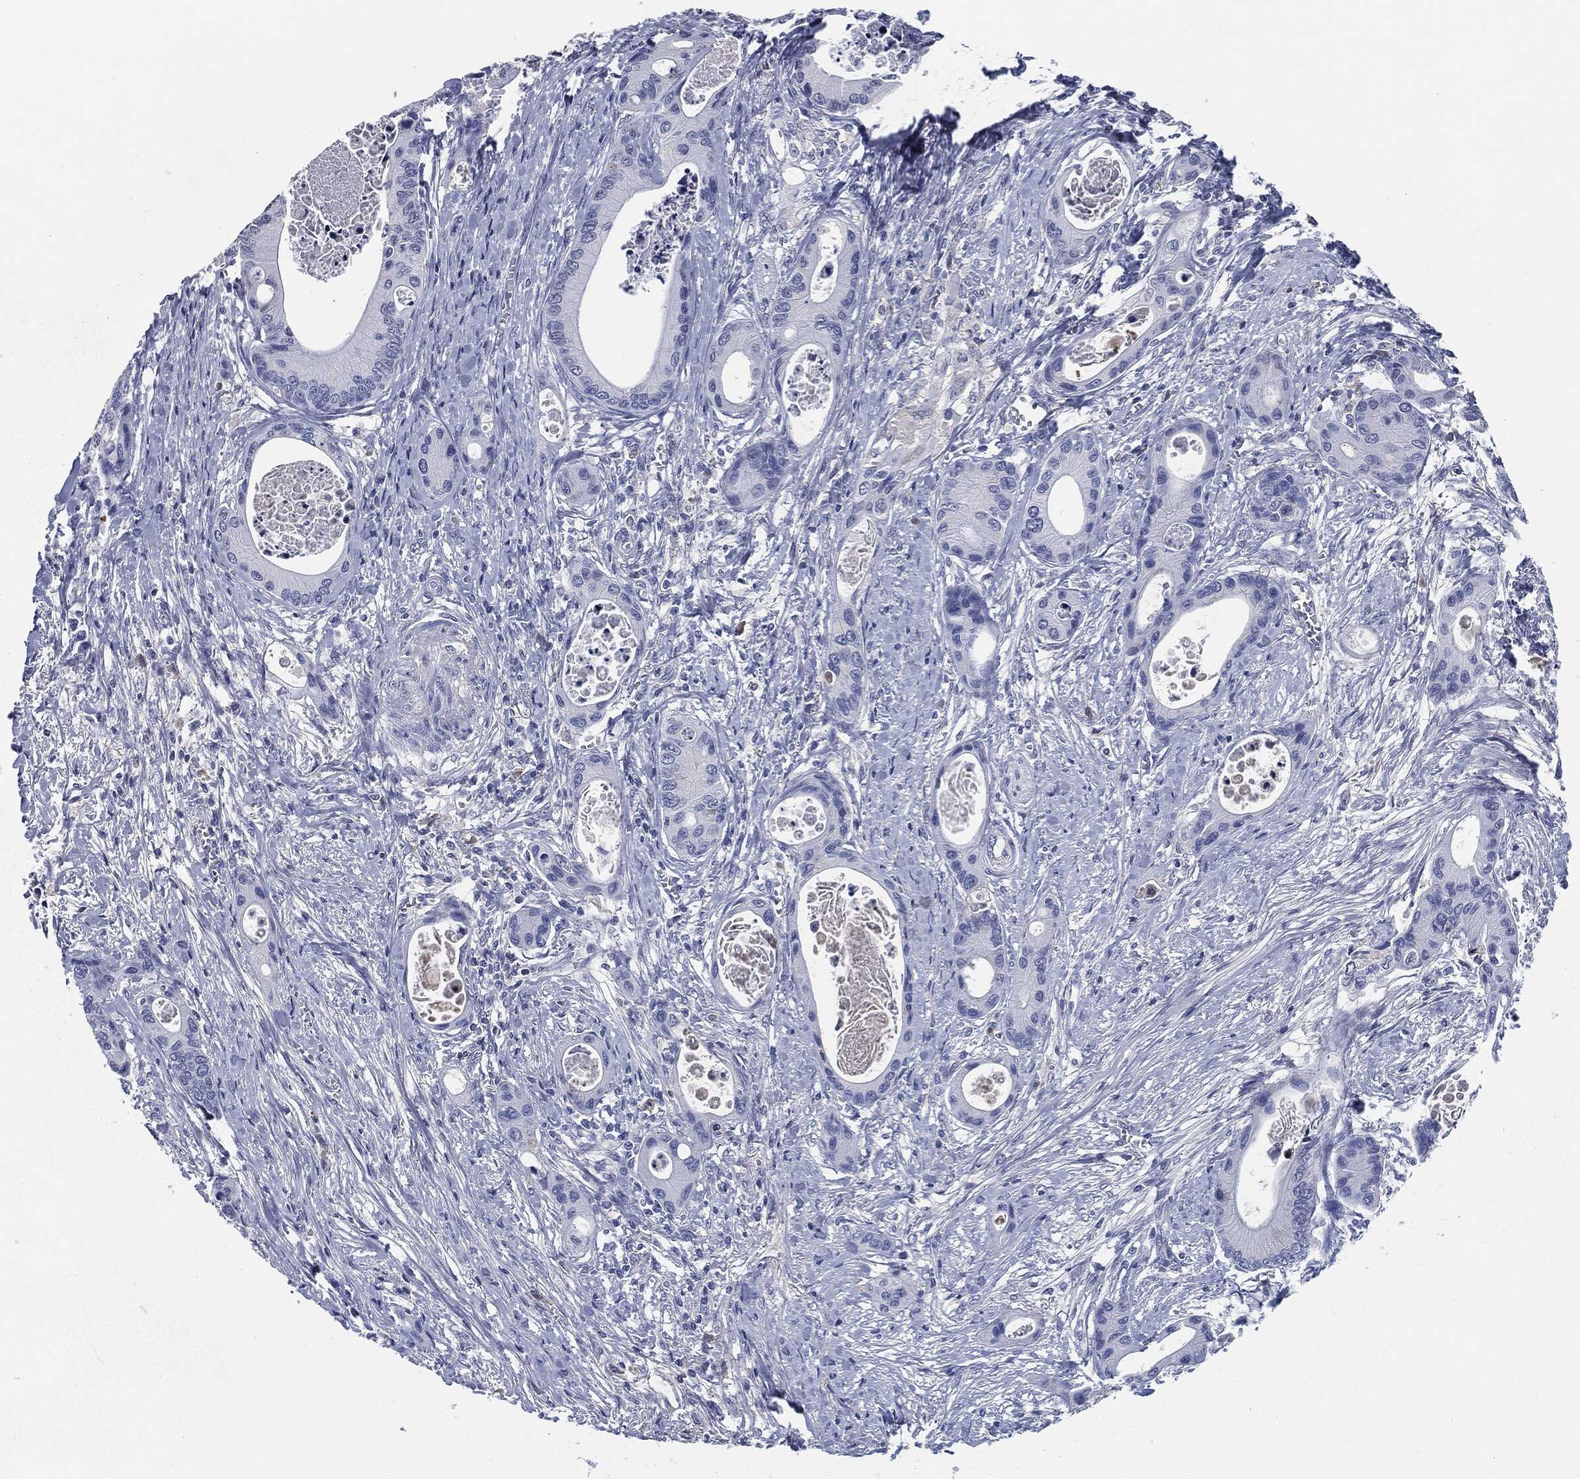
{"staining": {"intensity": "negative", "quantity": "none", "location": "none"}, "tissue": "colorectal cancer", "cell_type": "Tumor cells", "image_type": "cancer", "snomed": [{"axis": "morphology", "description": "Adenocarcinoma, NOS"}, {"axis": "topography", "description": "Colon"}], "caption": "High power microscopy image of an immunohistochemistry image of colorectal cancer, revealing no significant positivity in tumor cells.", "gene": "SIGLEC7", "patient": {"sex": "female", "age": 78}}